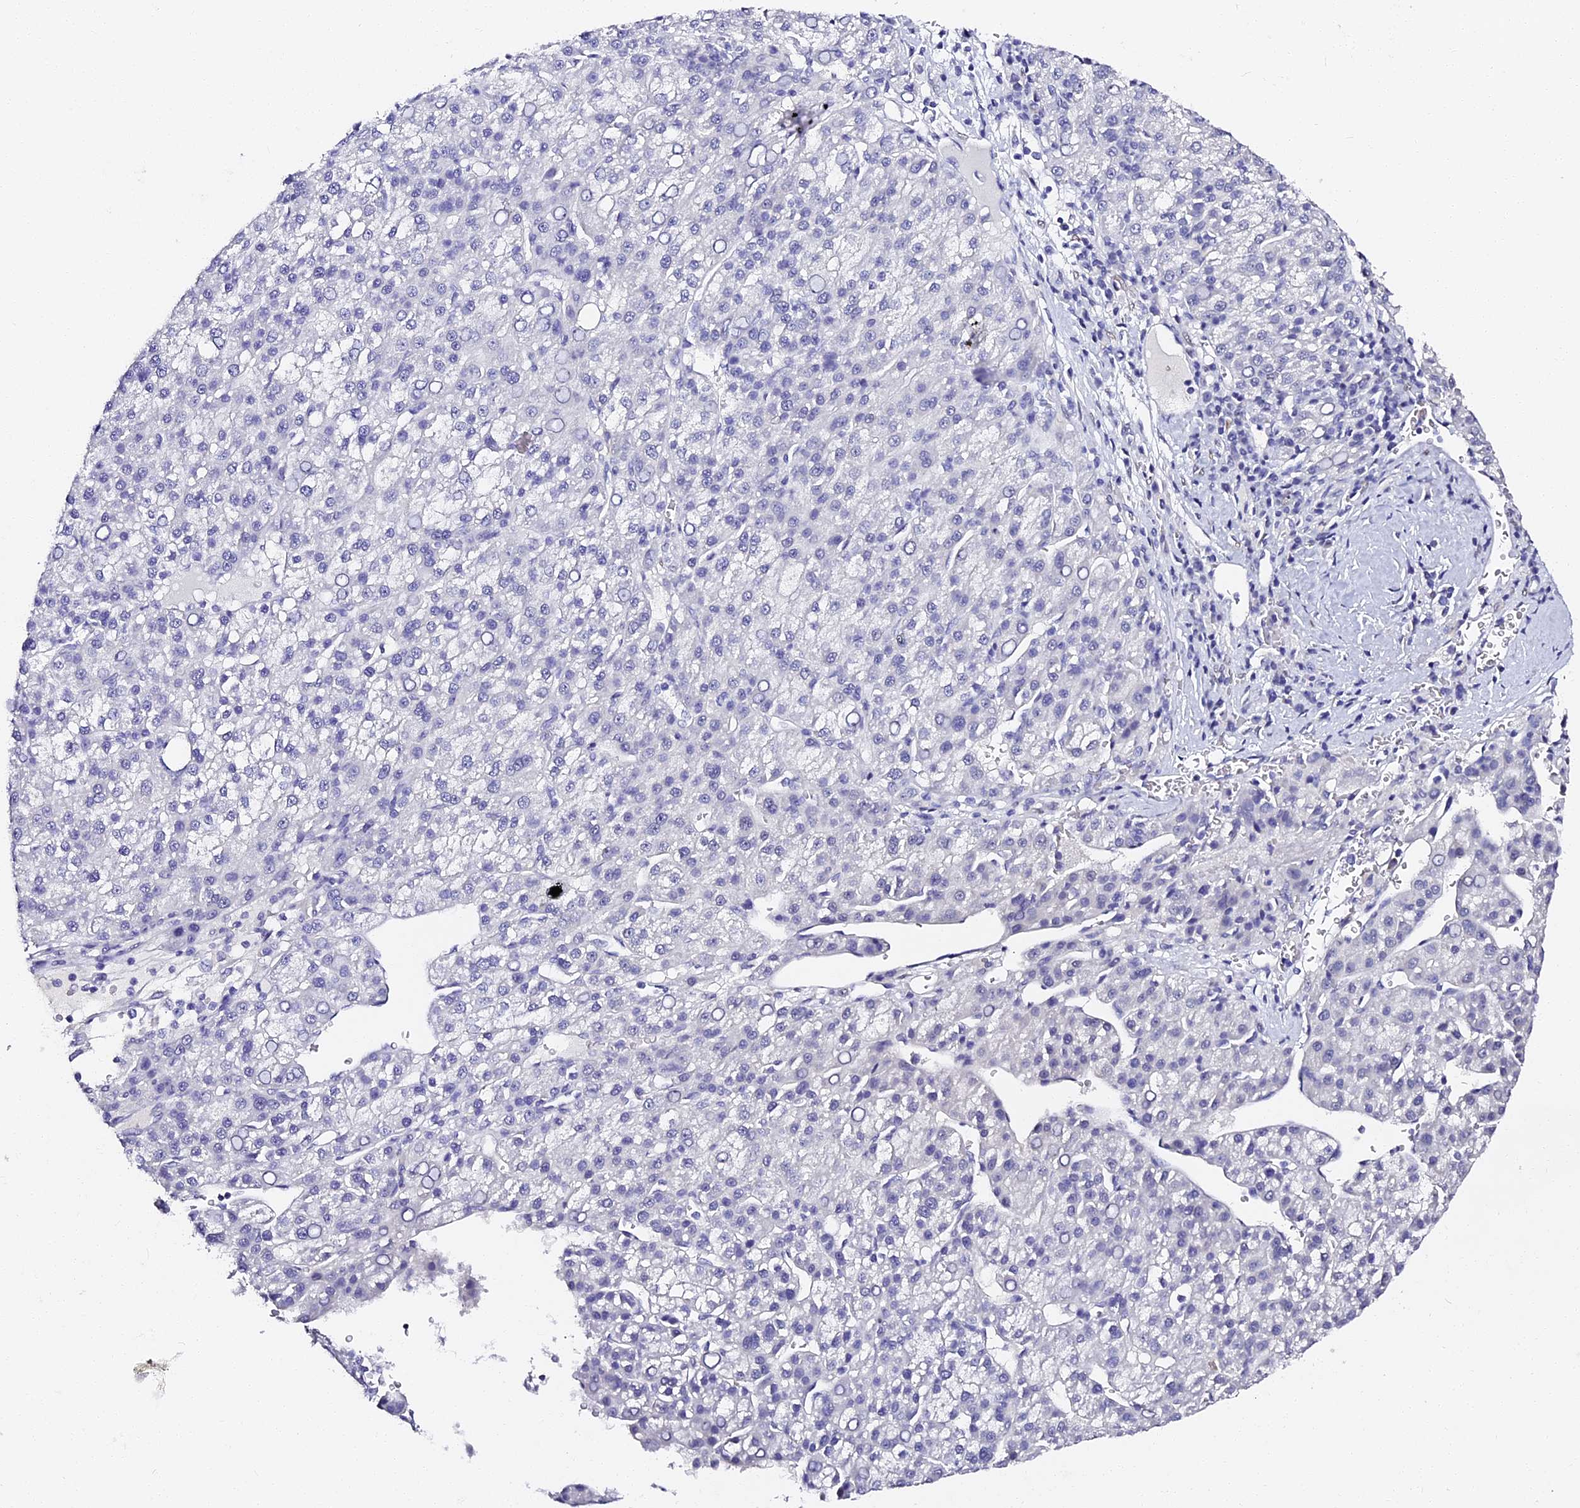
{"staining": {"intensity": "negative", "quantity": "none", "location": "none"}, "tissue": "liver cancer", "cell_type": "Tumor cells", "image_type": "cancer", "snomed": [{"axis": "morphology", "description": "Carcinoma, Hepatocellular, NOS"}, {"axis": "topography", "description": "Liver"}], "caption": "Hepatocellular carcinoma (liver) was stained to show a protein in brown. There is no significant staining in tumor cells.", "gene": "VPS33B", "patient": {"sex": "female", "age": 58}}